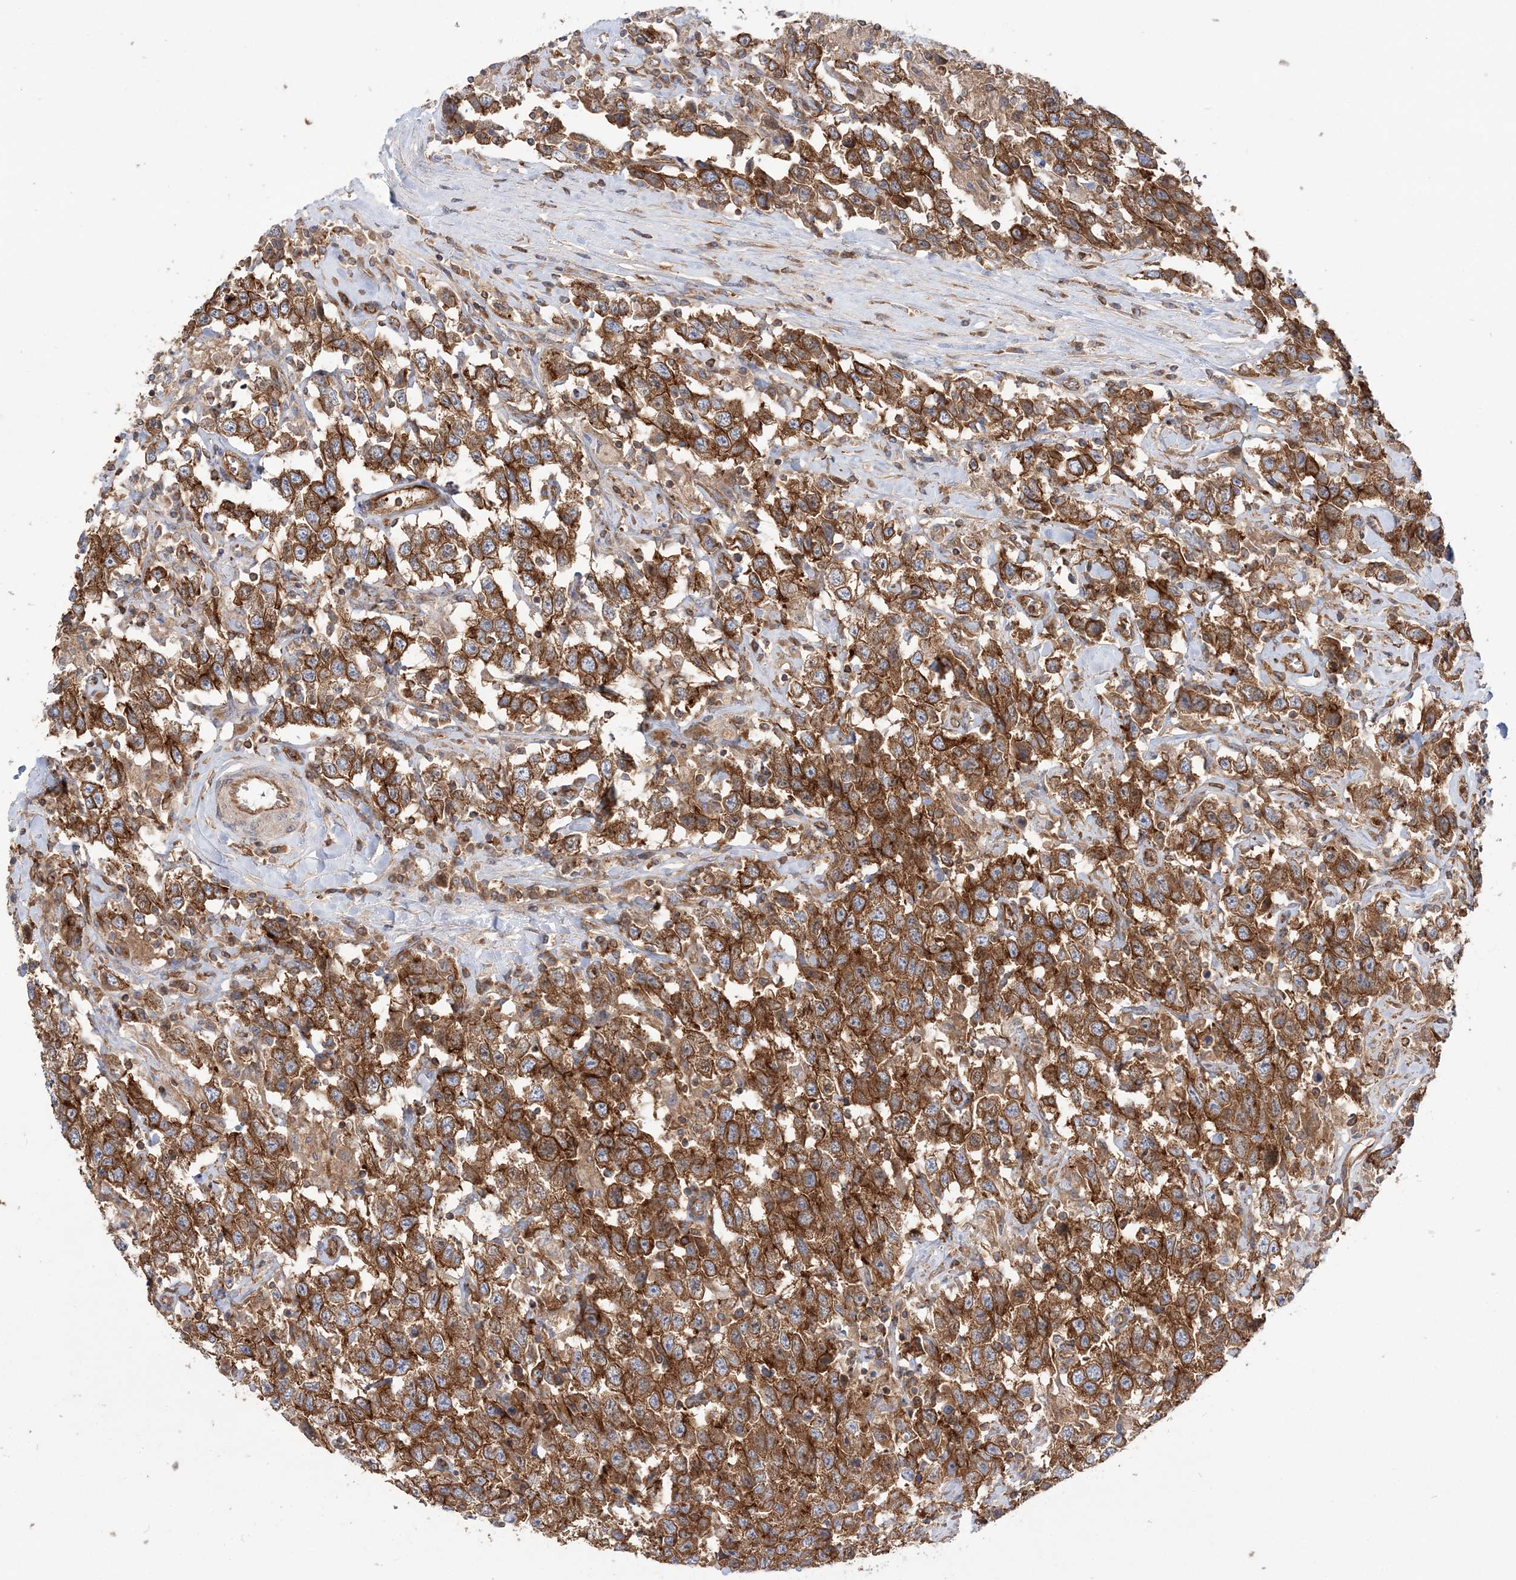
{"staining": {"intensity": "strong", "quantity": ">75%", "location": "cytoplasmic/membranous"}, "tissue": "testis cancer", "cell_type": "Tumor cells", "image_type": "cancer", "snomed": [{"axis": "morphology", "description": "Seminoma, NOS"}, {"axis": "topography", "description": "Testis"}], "caption": "This is an image of IHC staining of seminoma (testis), which shows strong positivity in the cytoplasmic/membranous of tumor cells.", "gene": "TBC1D5", "patient": {"sex": "male", "age": 41}}